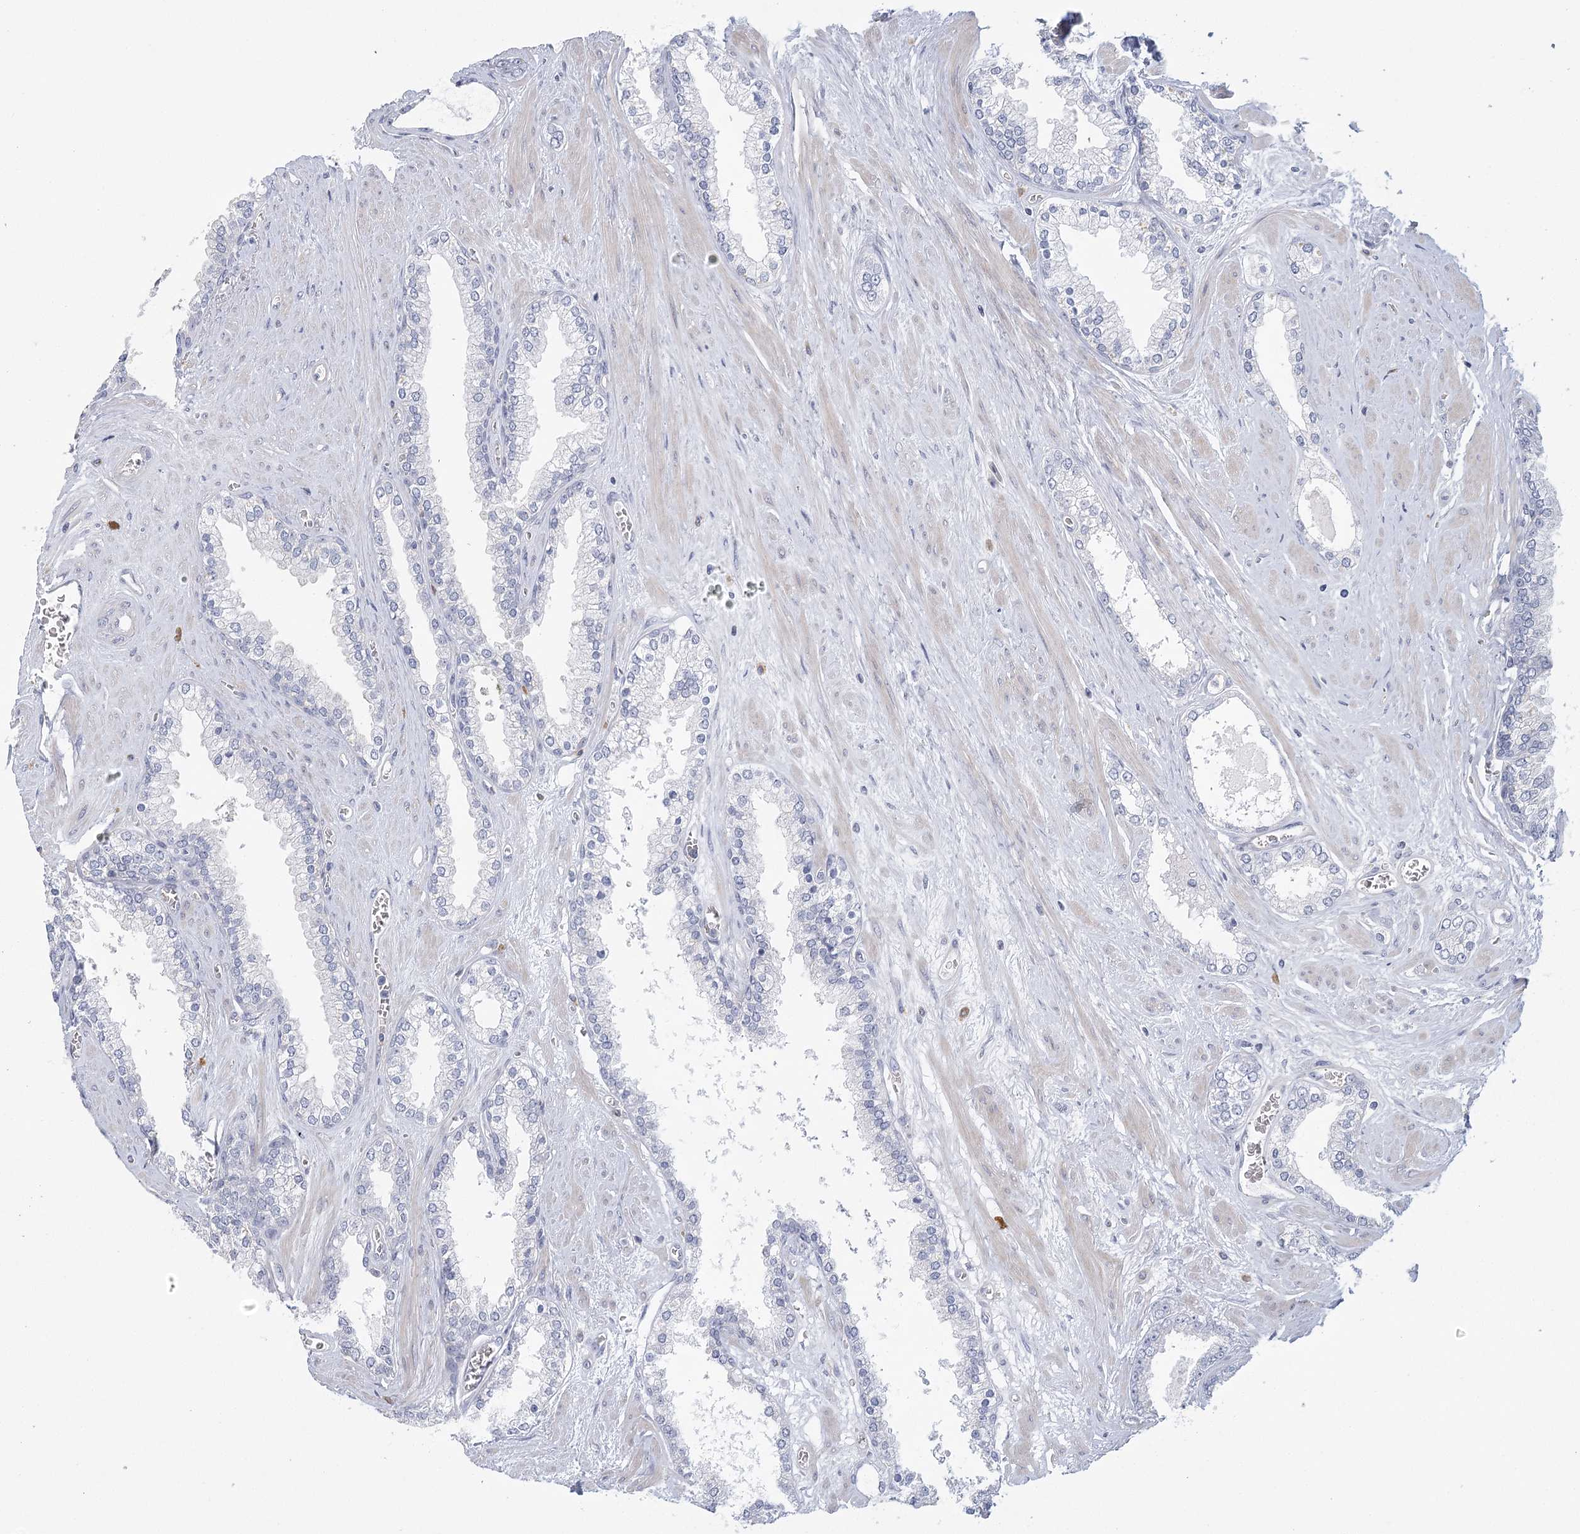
{"staining": {"intensity": "negative", "quantity": "none", "location": "none"}, "tissue": "prostate cancer", "cell_type": "Tumor cells", "image_type": "cancer", "snomed": [{"axis": "morphology", "description": "Adenocarcinoma, Low grade"}, {"axis": "topography", "description": "Prostate"}], "caption": "Immunohistochemistry of human prostate cancer (low-grade adenocarcinoma) exhibits no staining in tumor cells.", "gene": "FAM76B", "patient": {"sex": "male", "age": 62}}